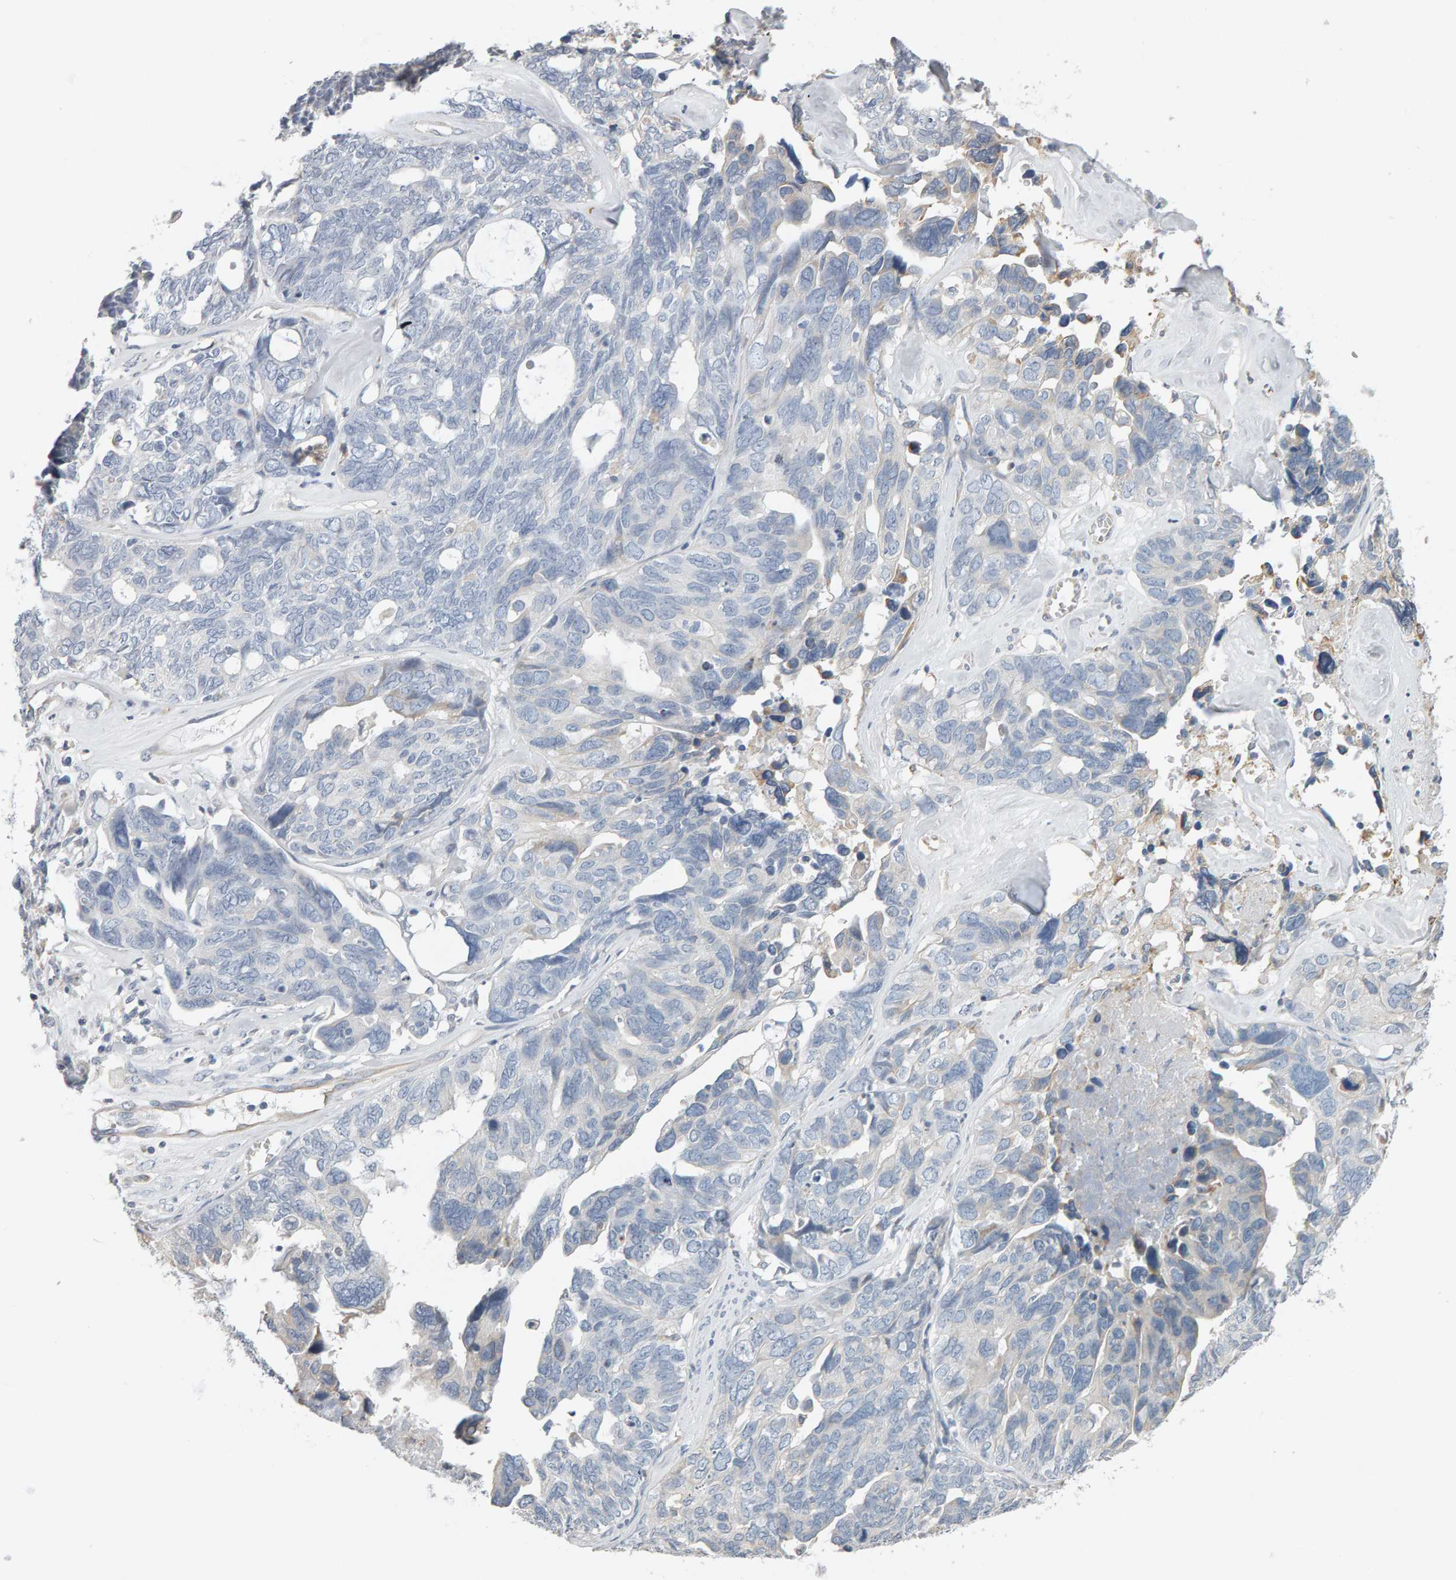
{"staining": {"intensity": "negative", "quantity": "none", "location": "none"}, "tissue": "ovarian cancer", "cell_type": "Tumor cells", "image_type": "cancer", "snomed": [{"axis": "morphology", "description": "Cystadenocarcinoma, serous, NOS"}, {"axis": "topography", "description": "Ovary"}], "caption": "There is no significant staining in tumor cells of serous cystadenocarcinoma (ovarian).", "gene": "ADHFE1", "patient": {"sex": "female", "age": 79}}